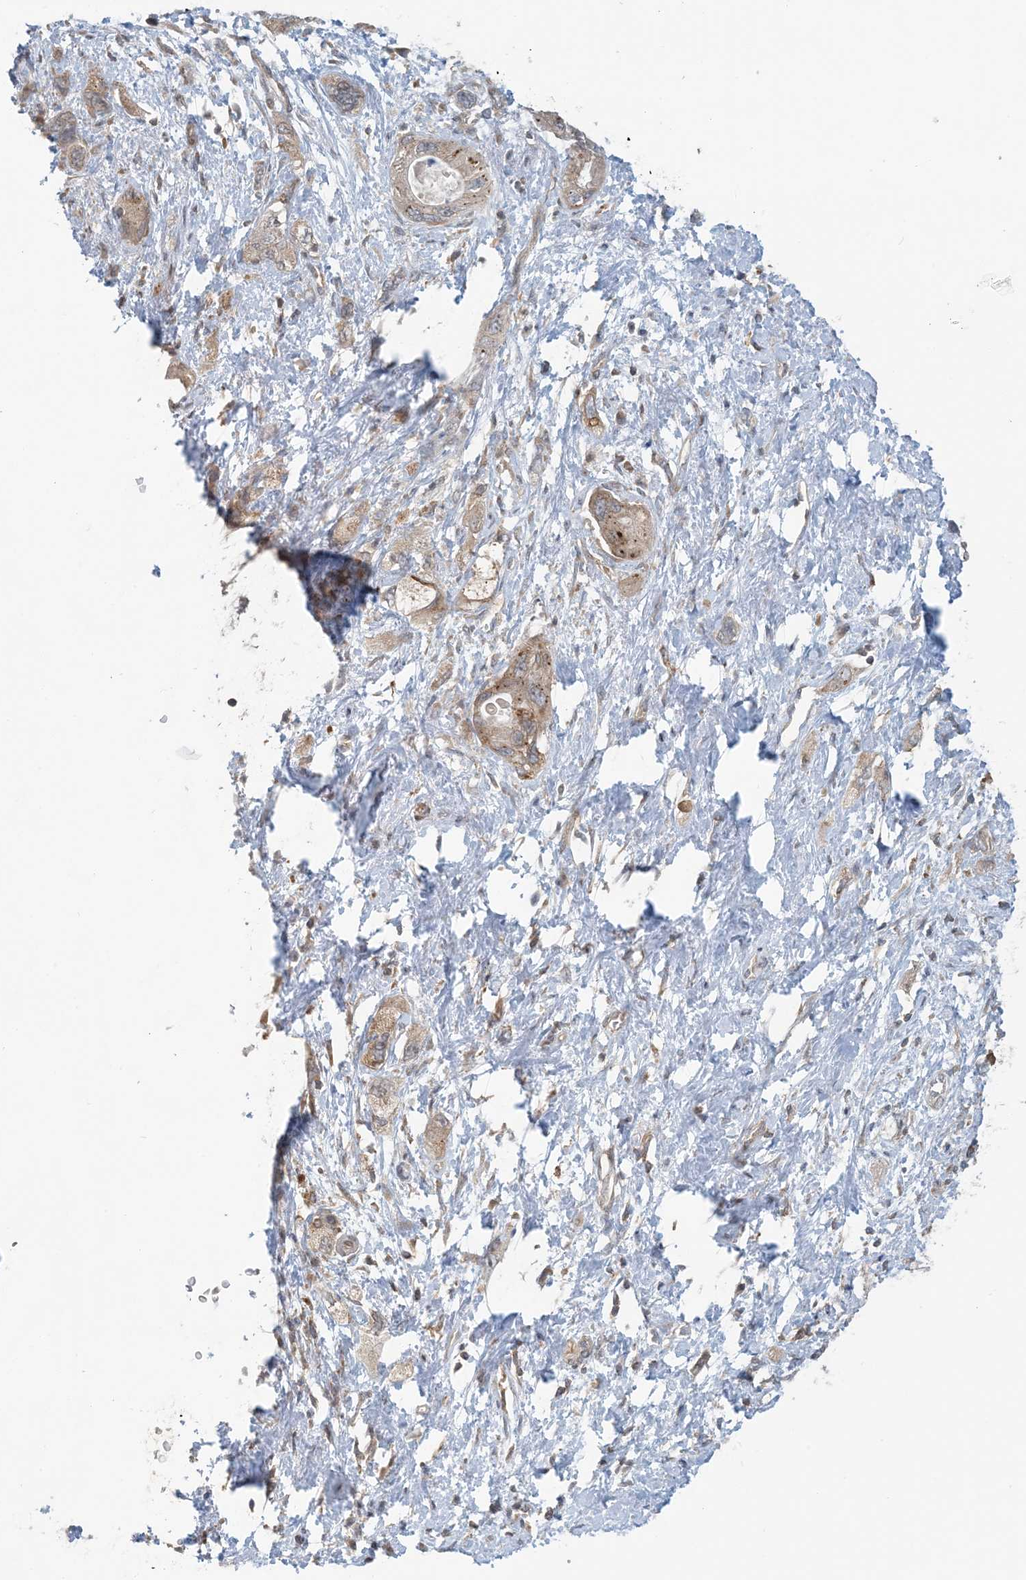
{"staining": {"intensity": "weak", "quantity": ">75%", "location": "cytoplasmic/membranous"}, "tissue": "pancreatic cancer", "cell_type": "Tumor cells", "image_type": "cancer", "snomed": [{"axis": "morphology", "description": "Adenocarcinoma, NOS"}, {"axis": "topography", "description": "Pancreas"}], "caption": "Pancreatic adenocarcinoma stained for a protein displays weak cytoplasmic/membranous positivity in tumor cells.", "gene": "ATP13A2", "patient": {"sex": "female", "age": 73}}